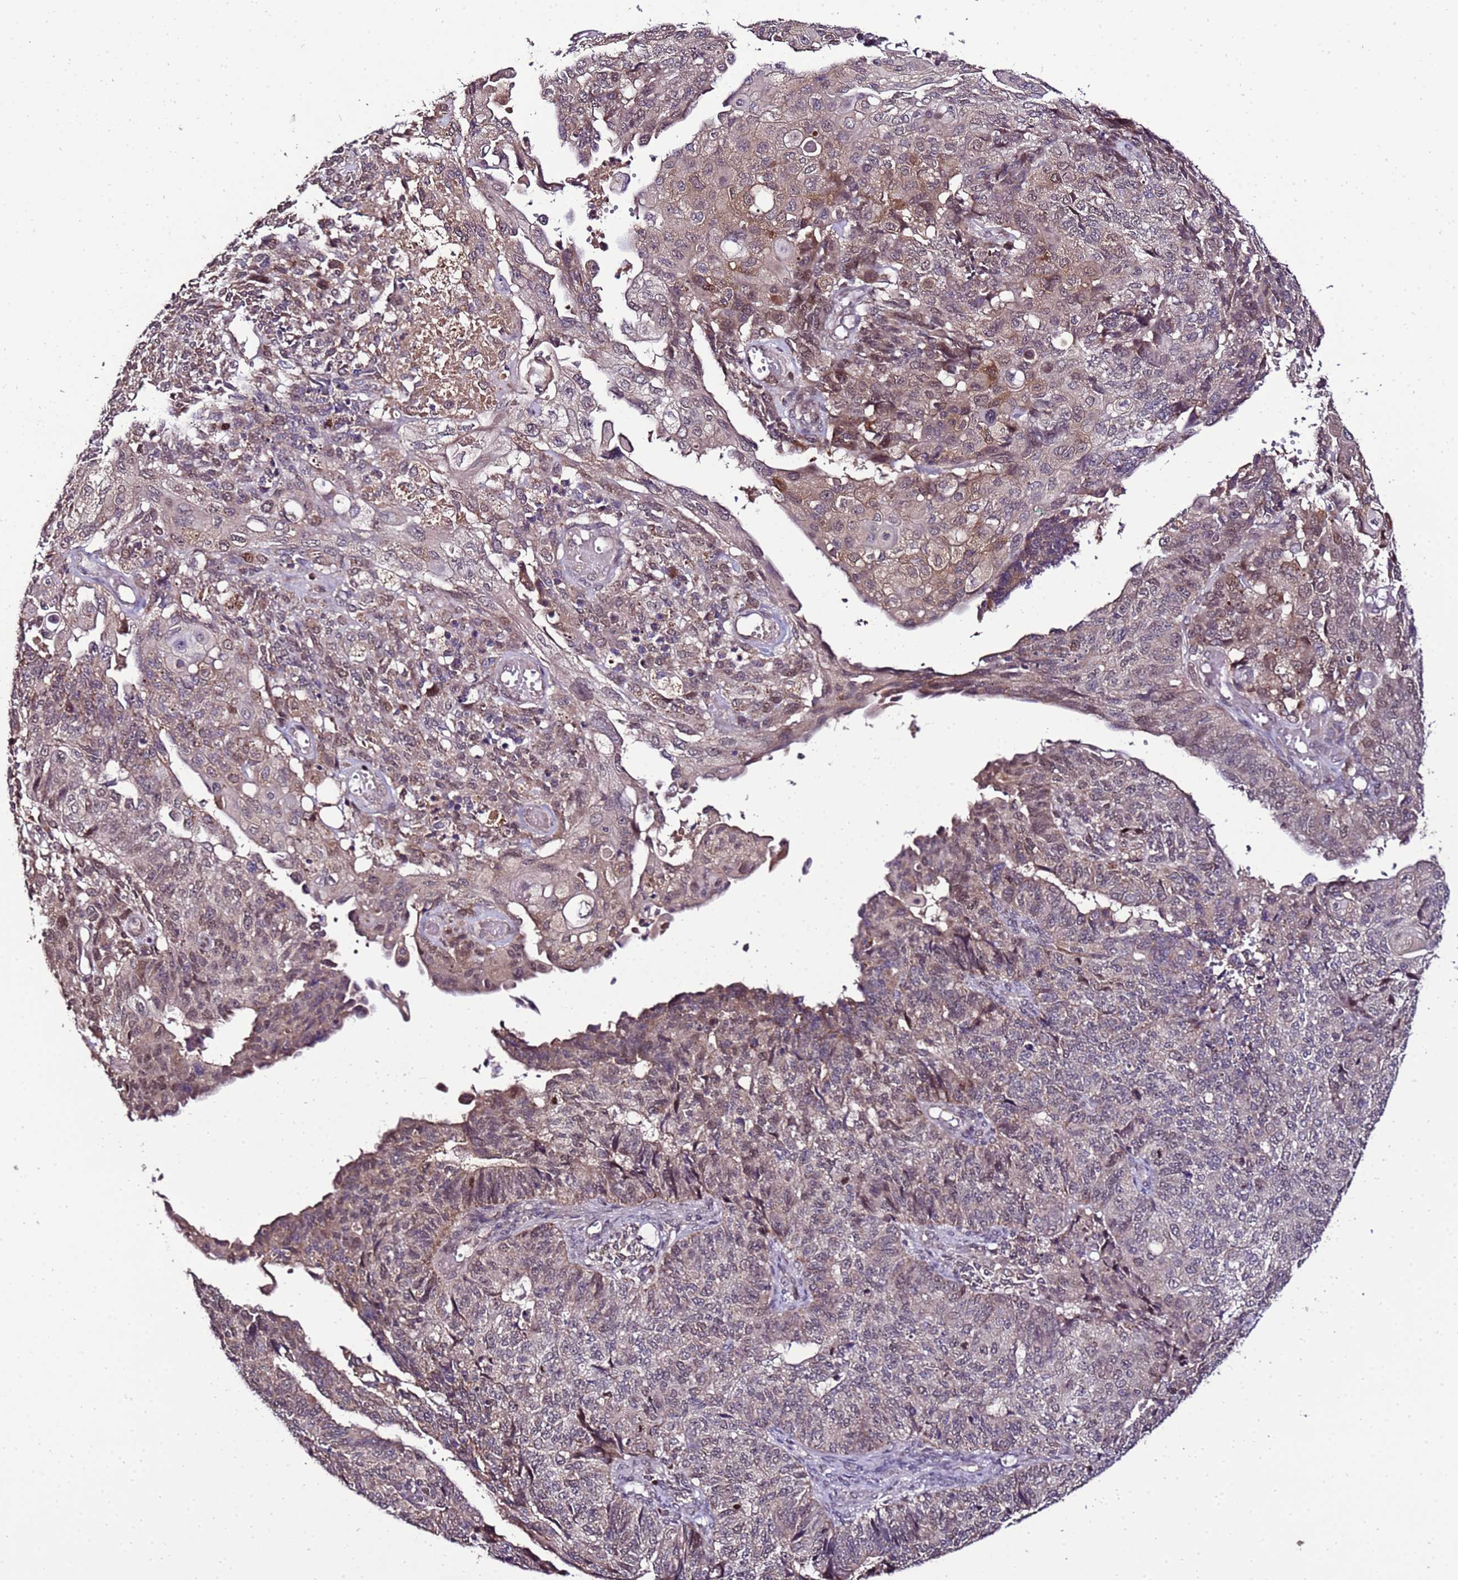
{"staining": {"intensity": "moderate", "quantity": "25%-75%", "location": "cytoplasmic/membranous,nuclear"}, "tissue": "endometrial cancer", "cell_type": "Tumor cells", "image_type": "cancer", "snomed": [{"axis": "morphology", "description": "Adenocarcinoma, NOS"}, {"axis": "topography", "description": "Endometrium"}], "caption": "Moderate cytoplasmic/membranous and nuclear expression is appreciated in about 25%-75% of tumor cells in endometrial cancer.", "gene": "ZNF329", "patient": {"sex": "female", "age": 32}}